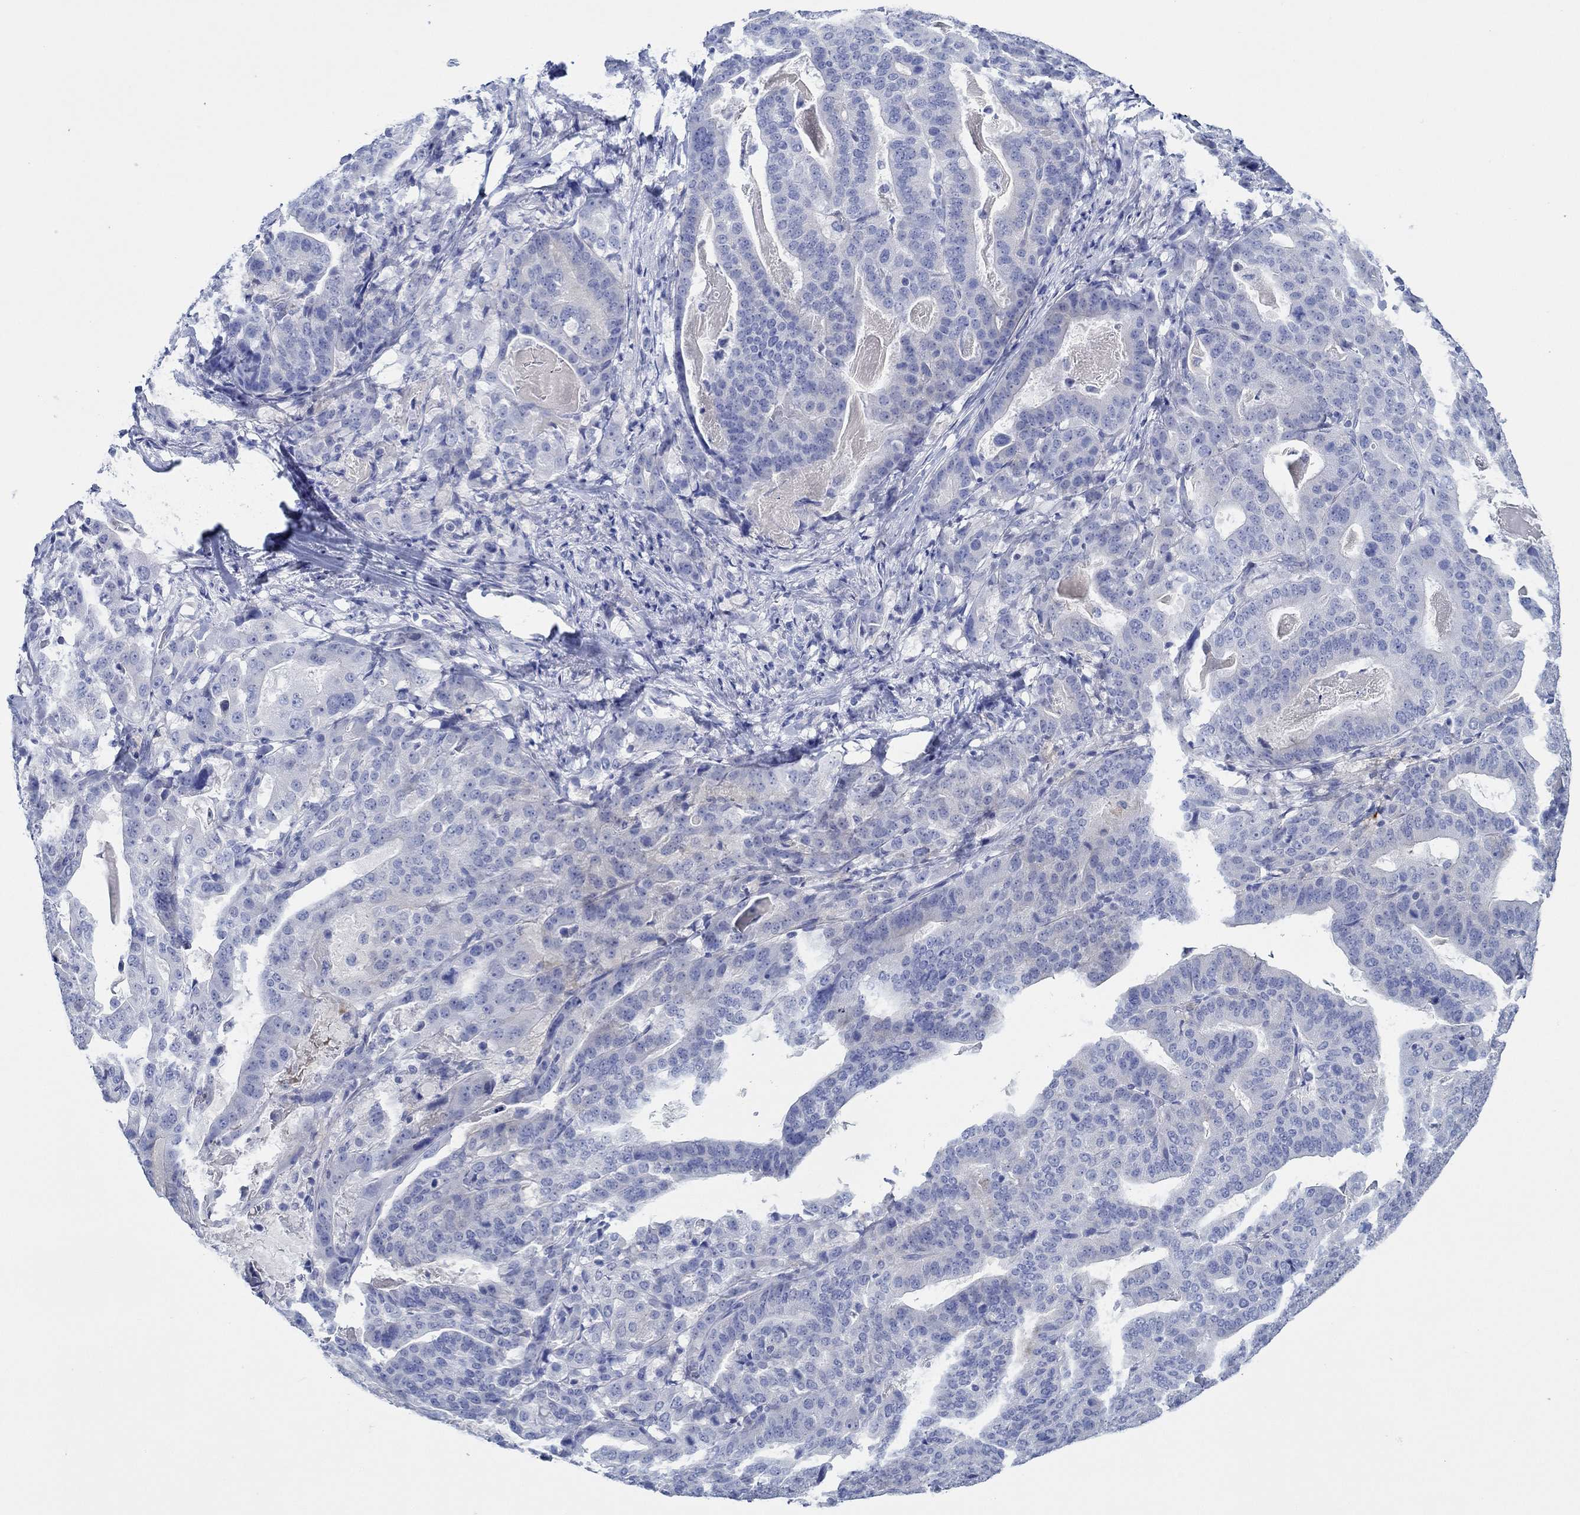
{"staining": {"intensity": "negative", "quantity": "none", "location": "none"}, "tissue": "stomach cancer", "cell_type": "Tumor cells", "image_type": "cancer", "snomed": [{"axis": "morphology", "description": "Adenocarcinoma, NOS"}, {"axis": "topography", "description": "Stomach"}], "caption": "This is an immunohistochemistry histopathology image of stomach cancer (adenocarcinoma). There is no positivity in tumor cells.", "gene": "IGFBP6", "patient": {"sex": "male", "age": 48}}